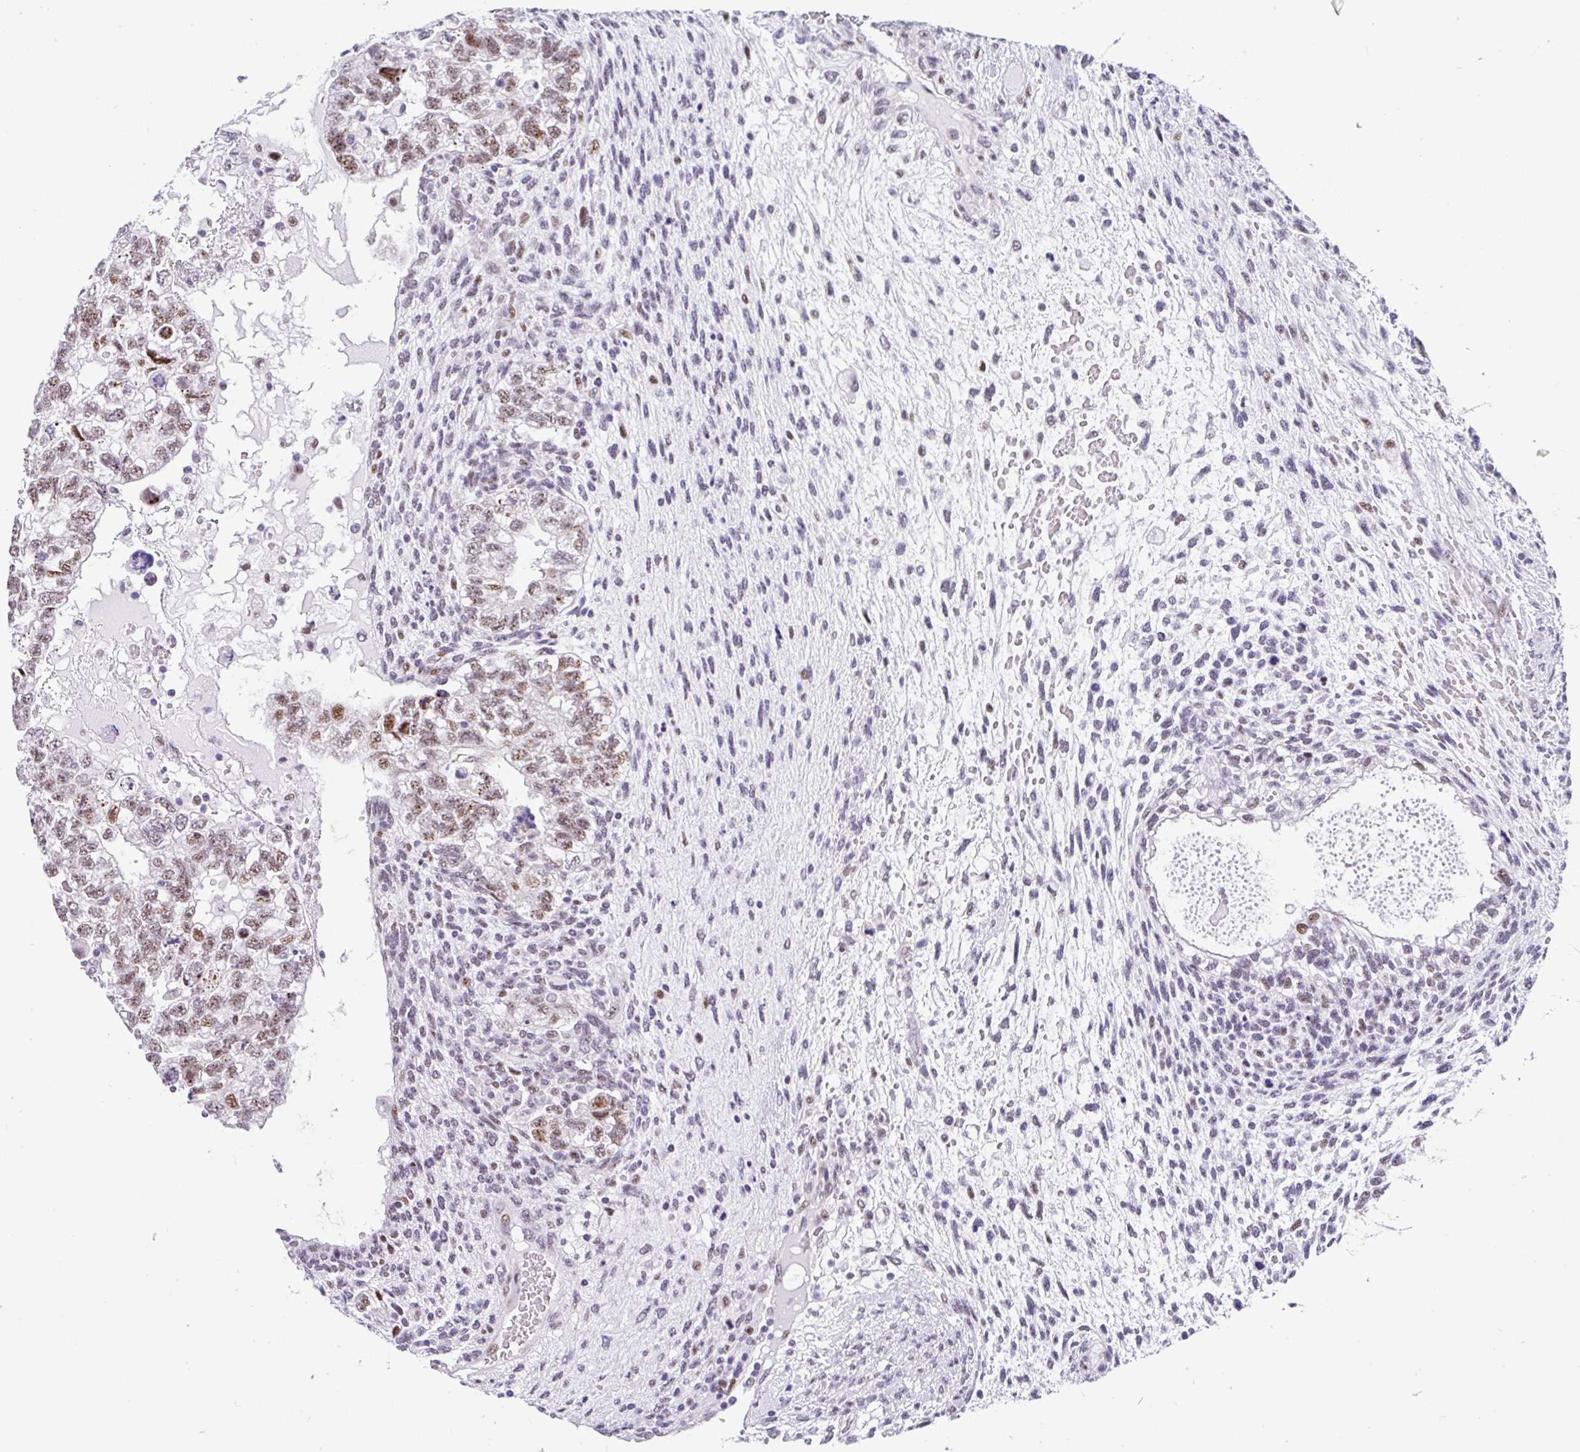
{"staining": {"intensity": "moderate", "quantity": ">75%", "location": "nuclear"}, "tissue": "testis cancer", "cell_type": "Tumor cells", "image_type": "cancer", "snomed": [{"axis": "morphology", "description": "Normal tissue, NOS"}, {"axis": "morphology", "description": "Carcinoma, Embryonal, NOS"}, {"axis": "topography", "description": "Testis"}], "caption": "Immunohistochemical staining of human testis cancer demonstrates moderate nuclear protein staining in about >75% of tumor cells. (Brightfield microscopy of DAB IHC at high magnification).", "gene": "NR1D2", "patient": {"sex": "male", "age": 36}}